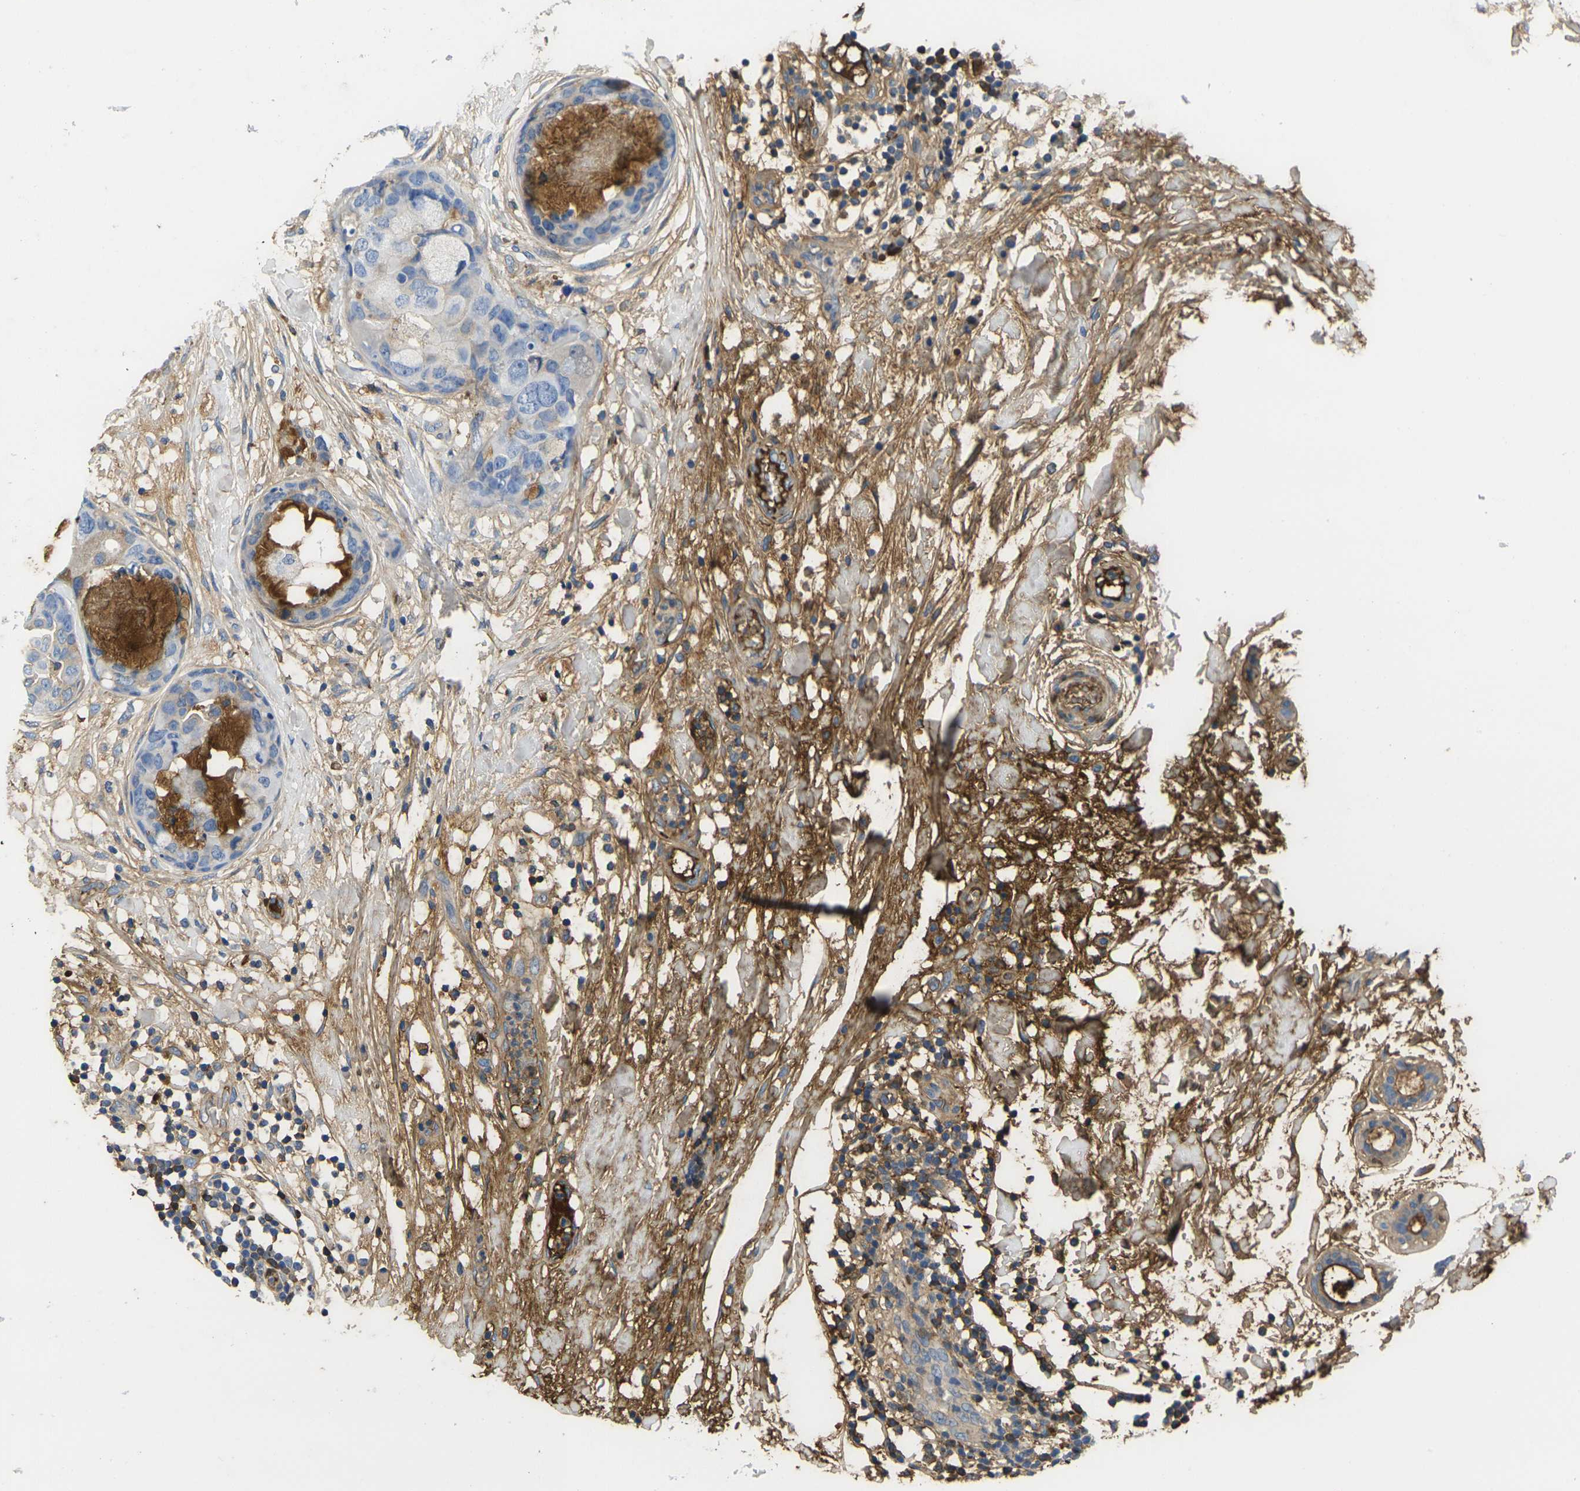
{"staining": {"intensity": "negative", "quantity": "none", "location": "none"}, "tissue": "breast cancer", "cell_type": "Tumor cells", "image_type": "cancer", "snomed": [{"axis": "morphology", "description": "Duct carcinoma"}, {"axis": "topography", "description": "Breast"}], "caption": "The immunohistochemistry photomicrograph has no significant positivity in tumor cells of breast cancer tissue.", "gene": "GREM2", "patient": {"sex": "female", "age": 40}}